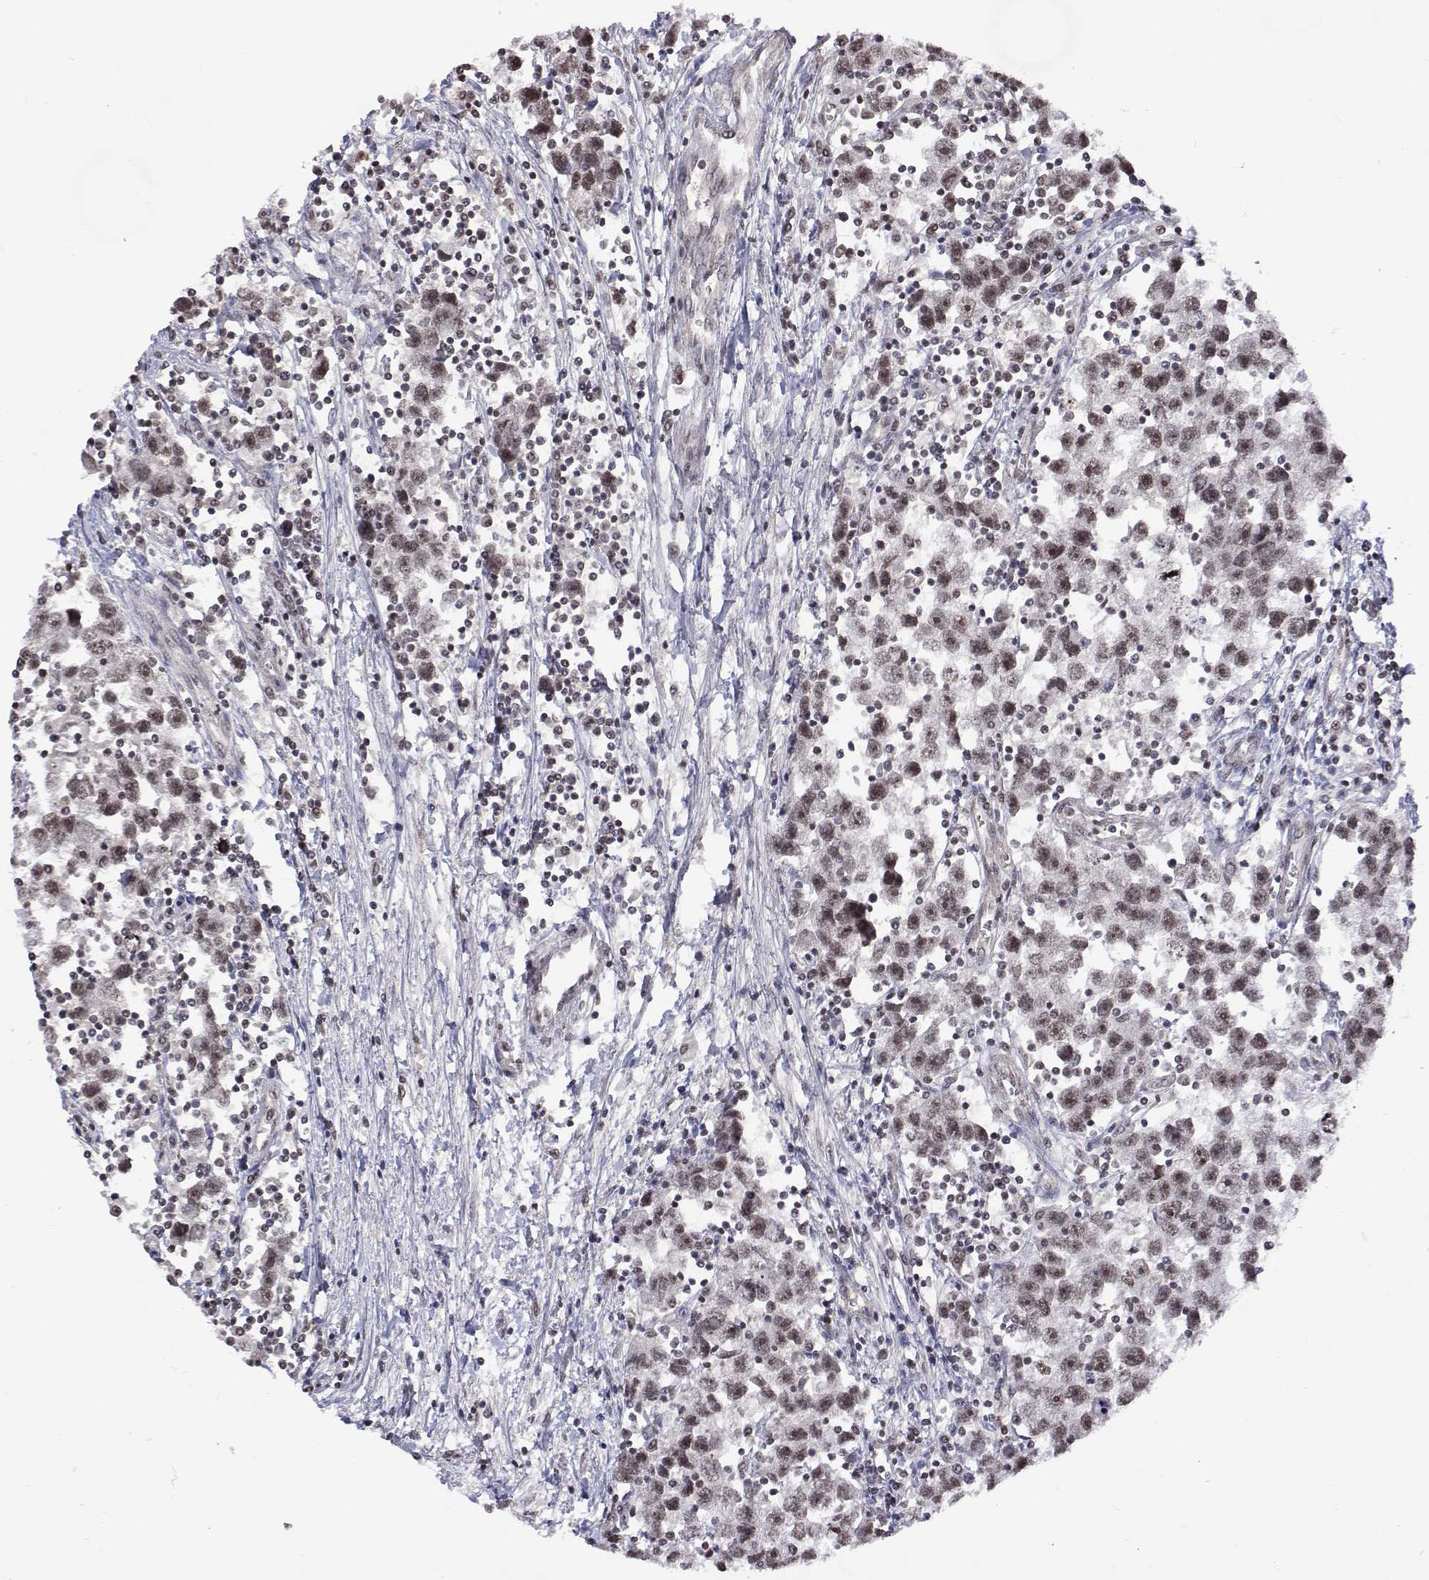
{"staining": {"intensity": "weak", "quantity": "25%-75%", "location": "nuclear"}, "tissue": "testis cancer", "cell_type": "Tumor cells", "image_type": "cancer", "snomed": [{"axis": "morphology", "description": "Seminoma, NOS"}, {"axis": "topography", "description": "Testis"}], "caption": "High-power microscopy captured an immunohistochemistry image of testis cancer (seminoma), revealing weak nuclear staining in approximately 25%-75% of tumor cells.", "gene": "NHP2", "patient": {"sex": "male", "age": 30}}